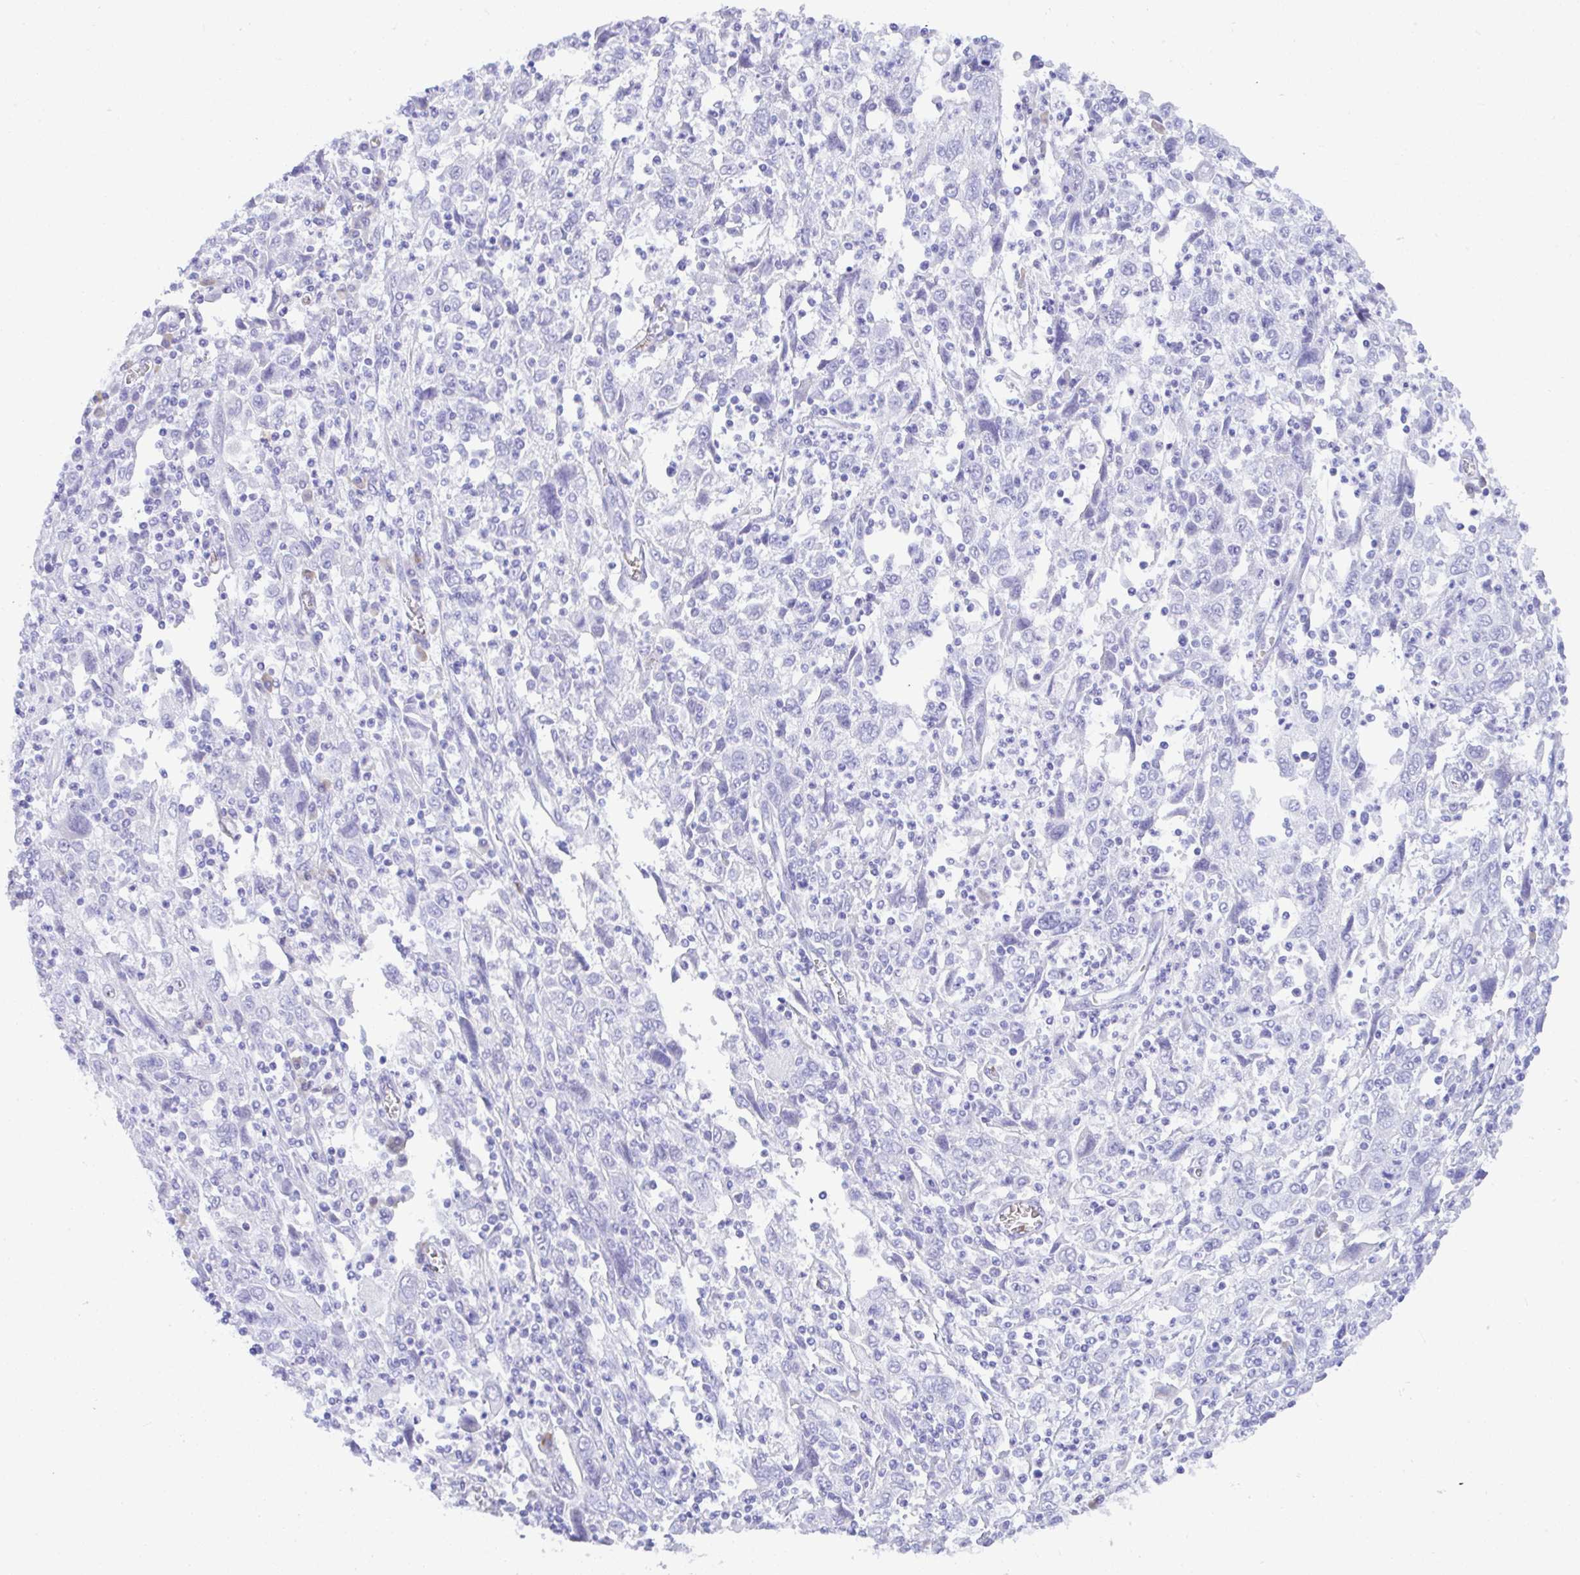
{"staining": {"intensity": "negative", "quantity": "none", "location": "none"}, "tissue": "cervical cancer", "cell_type": "Tumor cells", "image_type": "cancer", "snomed": [{"axis": "morphology", "description": "Squamous cell carcinoma, NOS"}, {"axis": "topography", "description": "Cervix"}], "caption": "Histopathology image shows no protein positivity in tumor cells of cervical cancer (squamous cell carcinoma) tissue.", "gene": "SEL1L2", "patient": {"sex": "female", "age": 46}}